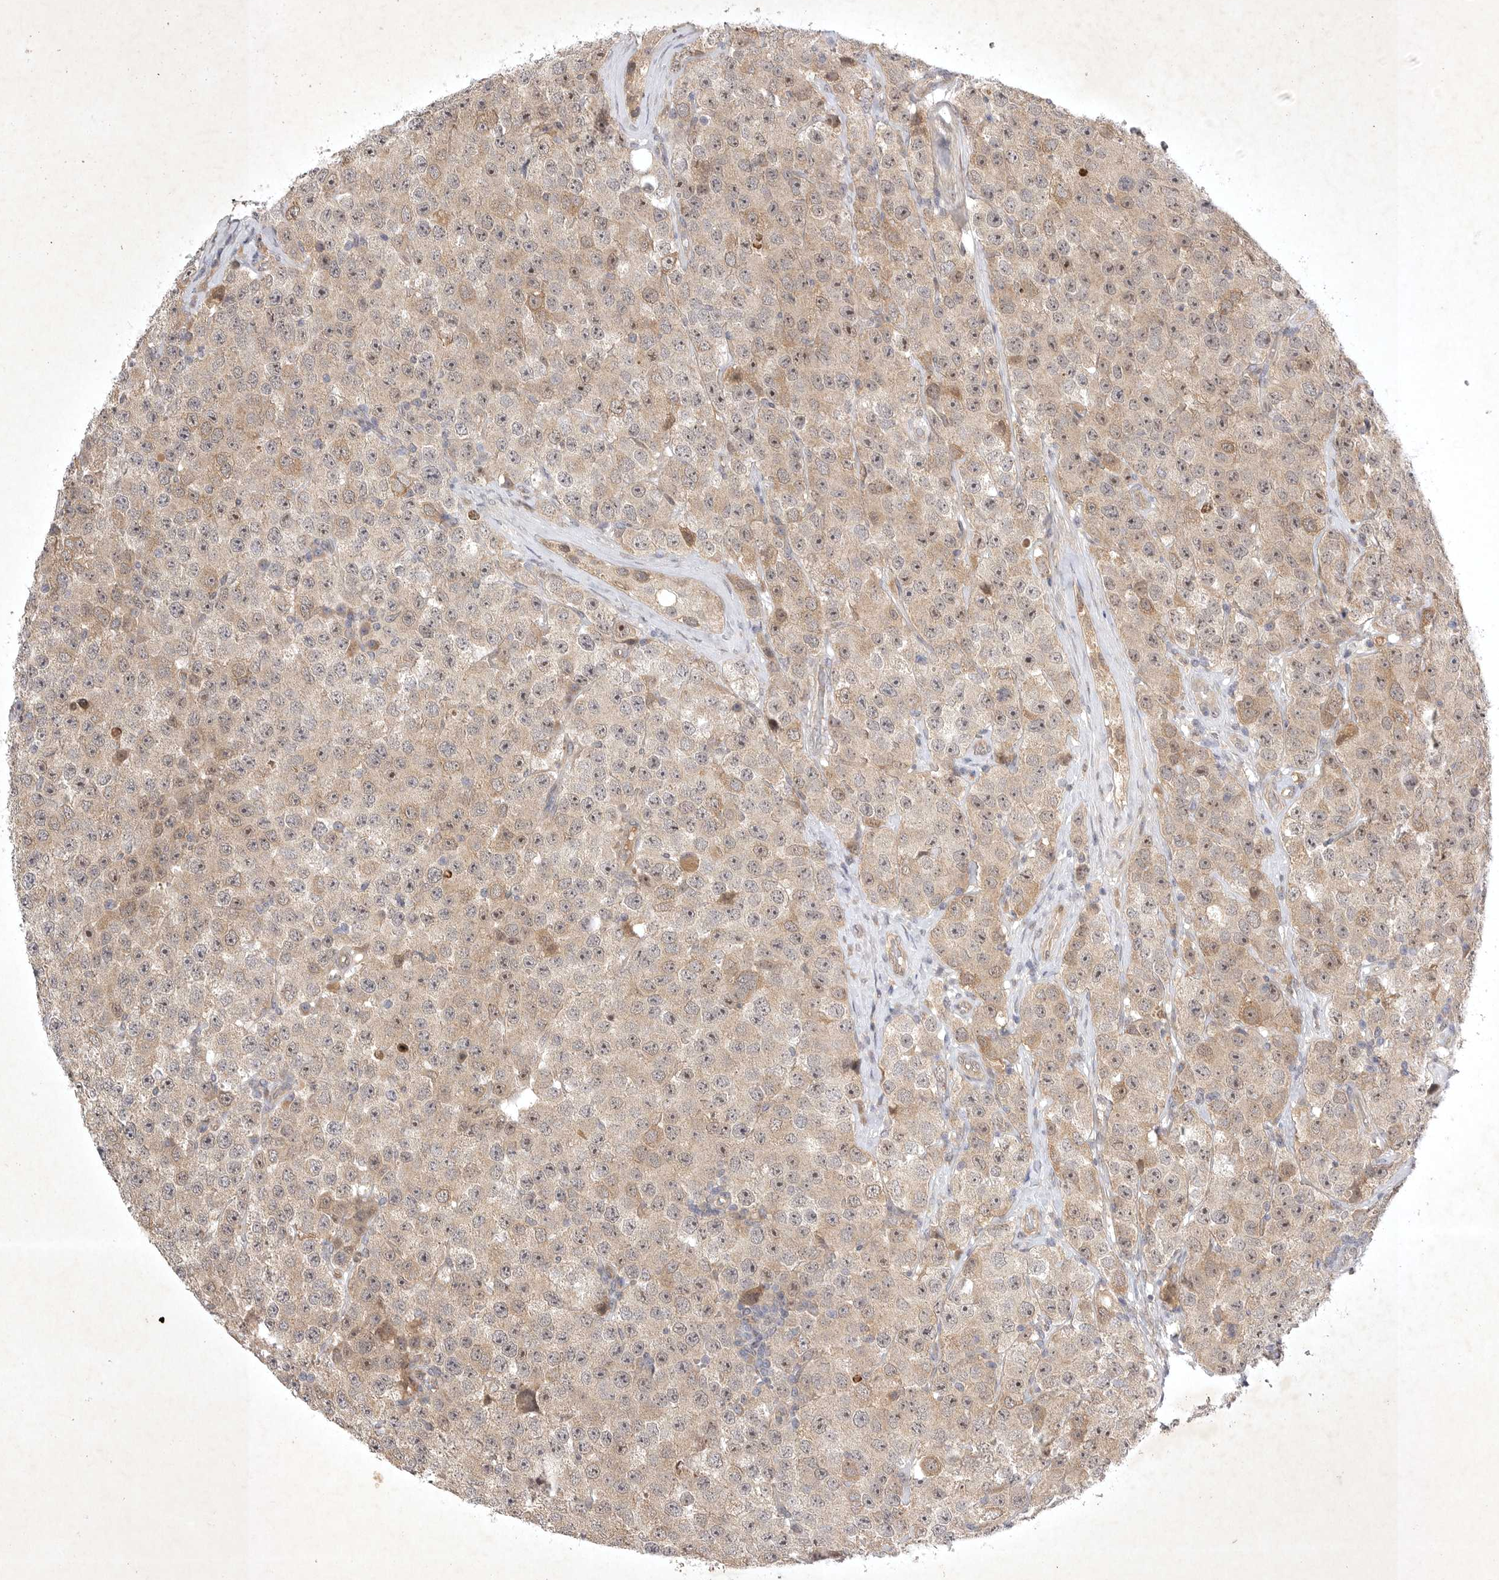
{"staining": {"intensity": "weak", "quantity": "25%-75%", "location": "cytoplasmic/membranous"}, "tissue": "testis cancer", "cell_type": "Tumor cells", "image_type": "cancer", "snomed": [{"axis": "morphology", "description": "Seminoma, NOS"}, {"axis": "morphology", "description": "Carcinoma, Embryonal, NOS"}, {"axis": "topography", "description": "Testis"}], "caption": "Weak cytoplasmic/membranous protein staining is seen in approximately 25%-75% of tumor cells in testis cancer. Using DAB (brown) and hematoxylin (blue) stains, captured at high magnification using brightfield microscopy.", "gene": "PTPDC1", "patient": {"sex": "male", "age": 28}}